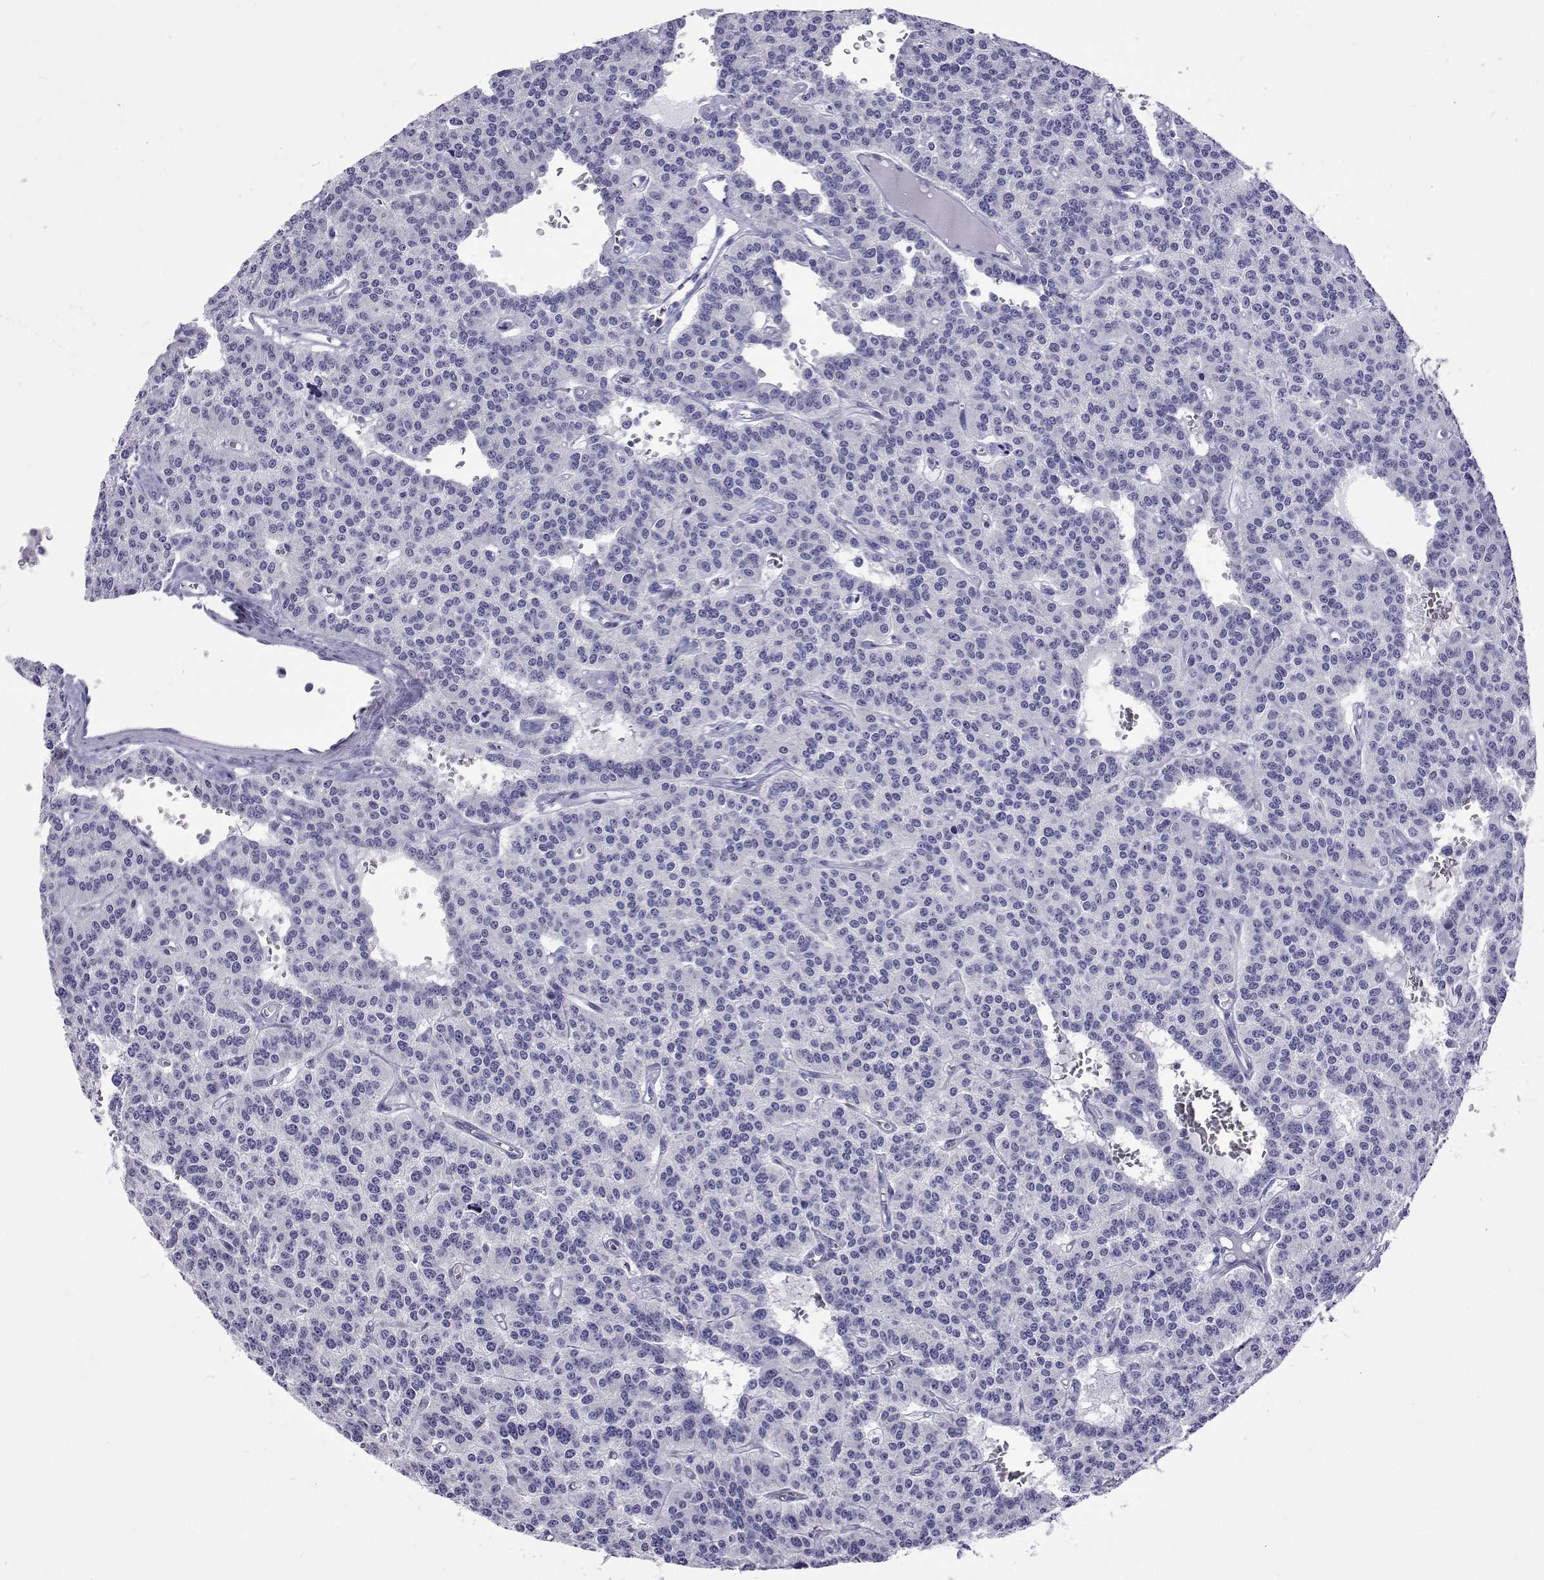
{"staining": {"intensity": "negative", "quantity": "none", "location": "none"}, "tissue": "carcinoid", "cell_type": "Tumor cells", "image_type": "cancer", "snomed": [{"axis": "morphology", "description": "Carcinoid, malignant, NOS"}, {"axis": "topography", "description": "Lung"}], "caption": "High power microscopy histopathology image of an immunohistochemistry photomicrograph of carcinoid, revealing no significant expression in tumor cells.", "gene": "UMODL1", "patient": {"sex": "female", "age": 71}}